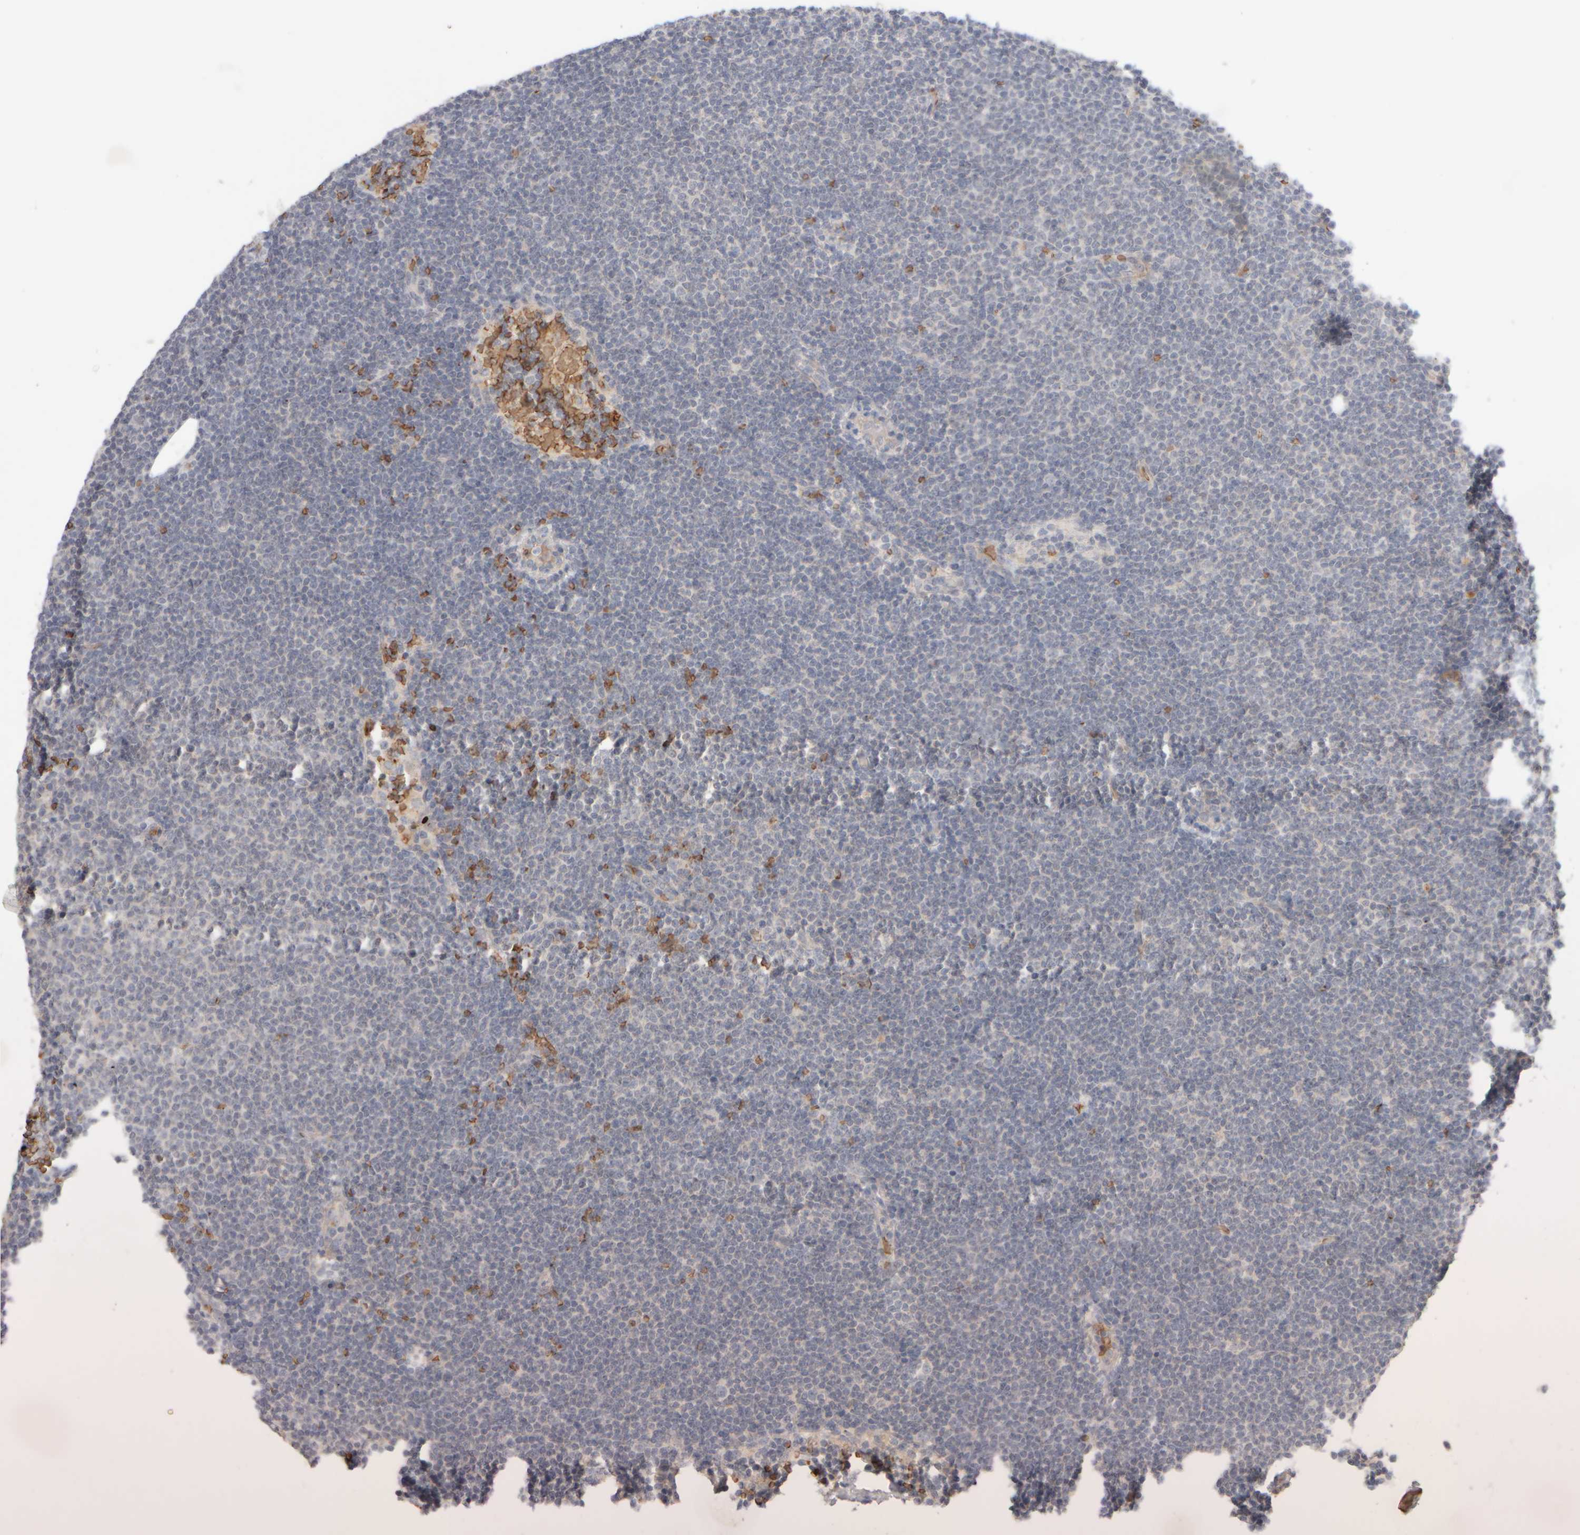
{"staining": {"intensity": "negative", "quantity": "none", "location": "none"}, "tissue": "lymphoma", "cell_type": "Tumor cells", "image_type": "cancer", "snomed": [{"axis": "morphology", "description": "Malignant lymphoma, non-Hodgkin's type, Low grade"}, {"axis": "topography", "description": "Lymph node"}], "caption": "An IHC micrograph of malignant lymphoma, non-Hodgkin's type (low-grade) is shown. There is no staining in tumor cells of malignant lymphoma, non-Hodgkin's type (low-grade).", "gene": "MST1", "patient": {"sex": "female", "age": 53}}